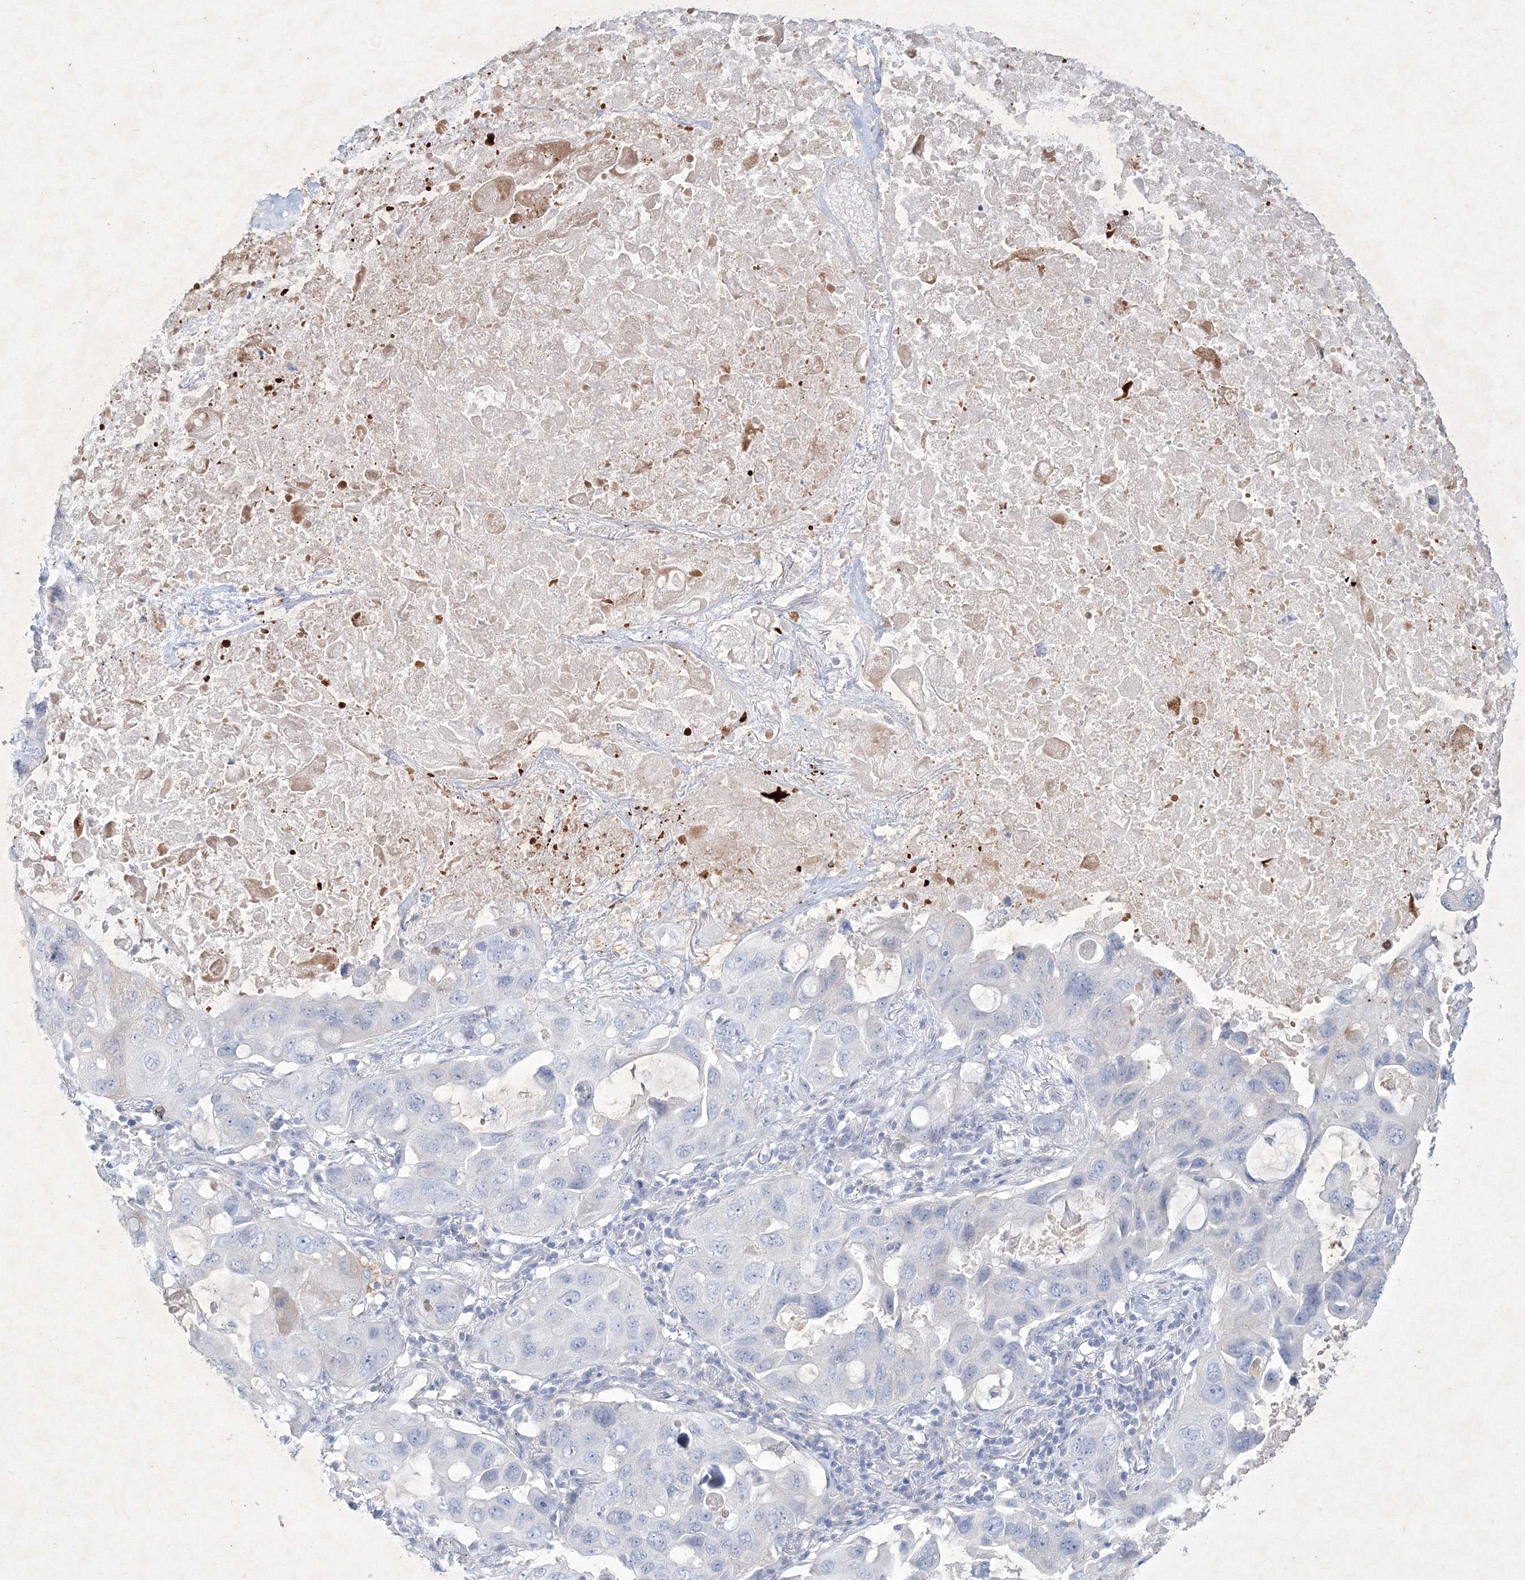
{"staining": {"intensity": "negative", "quantity": "none", "location": "none"}, "tissue": "lung cancer", "cell_type": "Tumor cells", "image_type": "cancer", "snomed": [{"axis": "morphology", "description": "Squamous cell carcinoma, NOS"}, {"axis": "topography", "description": "Lung"}], "caption": "The photomicrograph shows no staining of tumor cells in lung cancer (squamous cell carcinoma).", "gene": "CXXC4", "patient": {"sex": "female", "age": 73}}